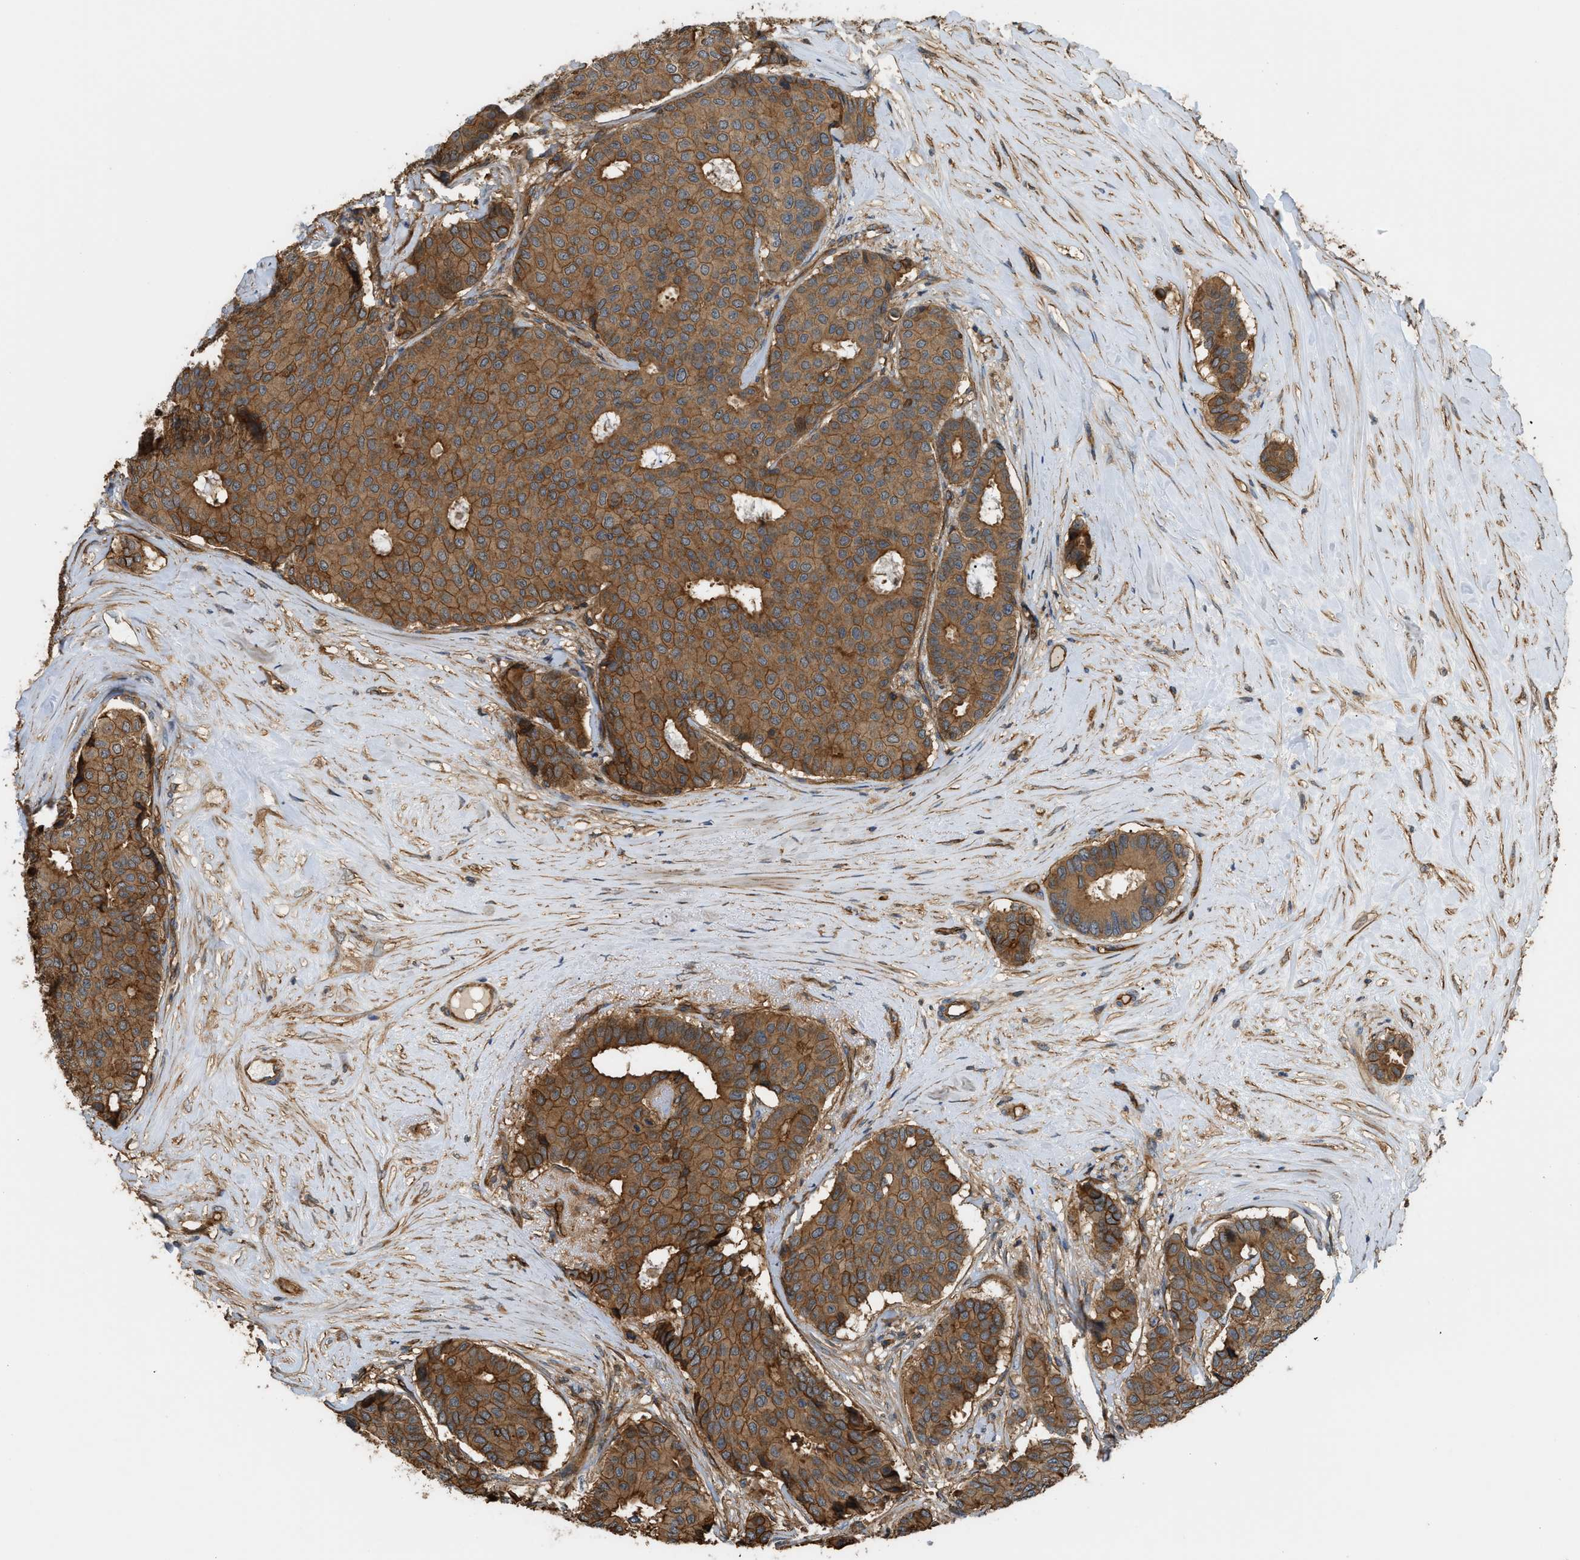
{"staining": {"intensity": "strong", "quantity": ">75%", "location": "cytoplasmic/membranous"}, "tissue": "breast cancer", "cell_type": "Tumor cells", "image_type": "cancer", "snomed": [{"axis": "morphology", "description": "Duct carcinoma"}, {"axis": "topography", "description": "Breast"}], "caption": "Protein analysis of infiltrating ductal carcinoma (breast) tissue displays strong cytoplasmic/membranous positivity in about >75% of tumor cells.", "gene": "DDHD2", "patient": {"sex": "female", "age": 75}}